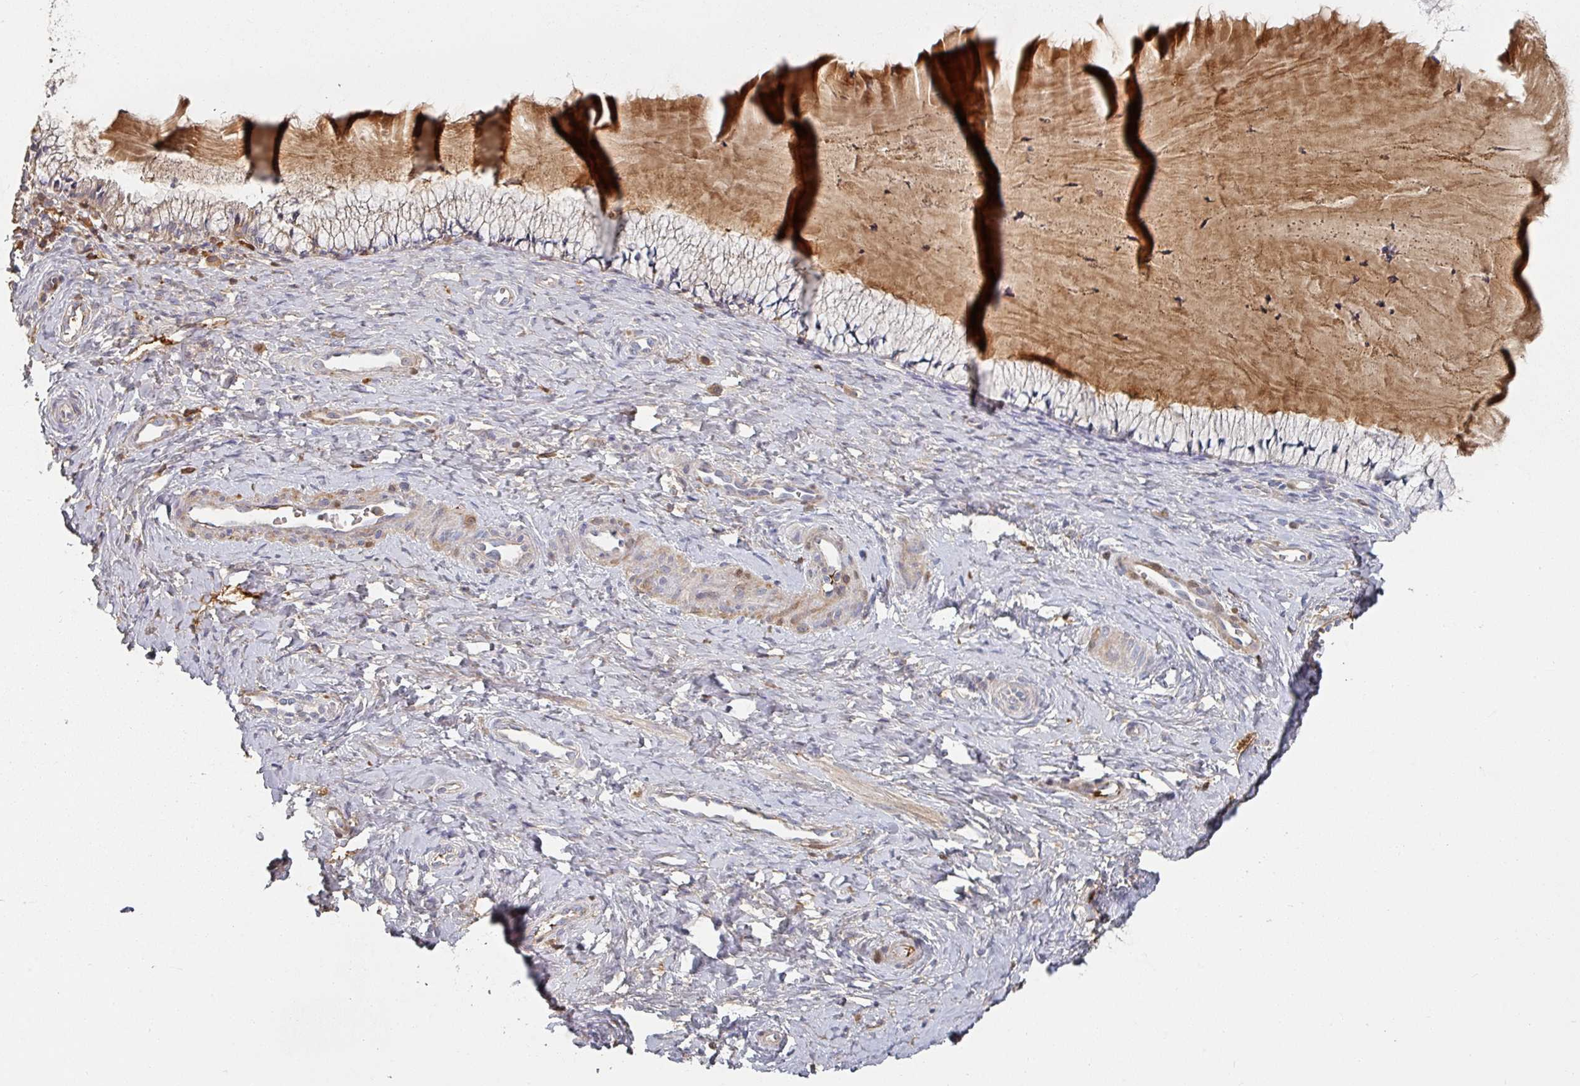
{"staining": {"intensity": "weak", "quantity": "25%-75%", "location": "cytoplasmic/membranous"}, "tissue": "cervix", "cell_type": "Glandular cells", "image_type": "normal", "snomed": [{"axis": "morphology", "description": "Normal tissue, NOS"}, {"axis": "topography", "description": "Cervix"}], "caption": "The image demonstrates immunohistochemical staining of benign cervix. There is weak cytoplasmic/membranous expression is present in about 25%-75% of glandular cells.", "gene": "ENSG00000249773", "patient": {"sex": "female", "age": 36}}